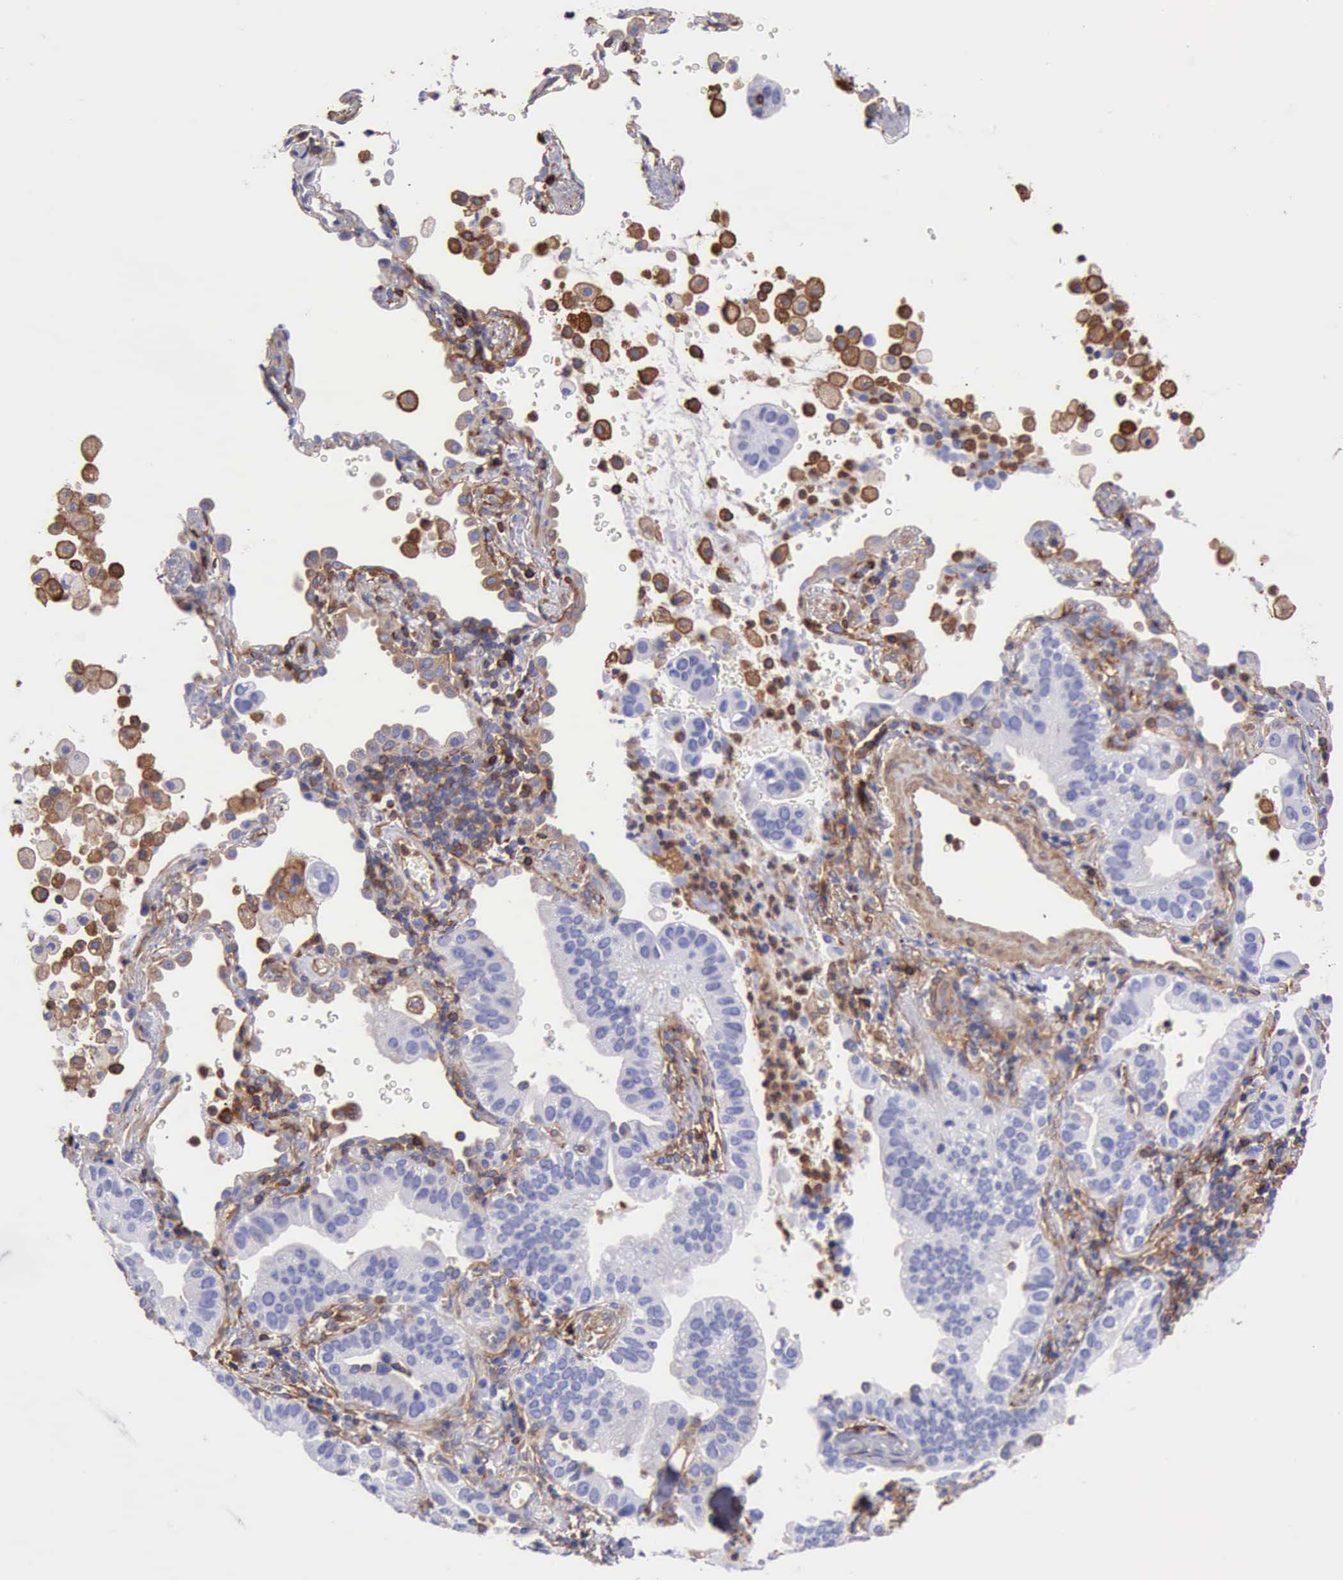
{"staining": {"intensity": "negative", "quantity": "none", "location": "none"}, "tissue": "lung cancer", "cell_type": "Tumor cells", "image_type": "cancer", "snomed": [{"axis": "morphology", "description": "Adenocarcinoma, NOS"}, {"axis": "topography", "description": "Lung"}], "caption": "Lung cancer (adenocarcinoma) was stained to show a protein in brown. There is no significant expression in tumor cells. (DAB (3,3'-diaminobenzidine) IHC visualized using brightfield microscopy, high magnification).", "gene": "FLNA", "patient": {"sex": "female", "age": 50}}